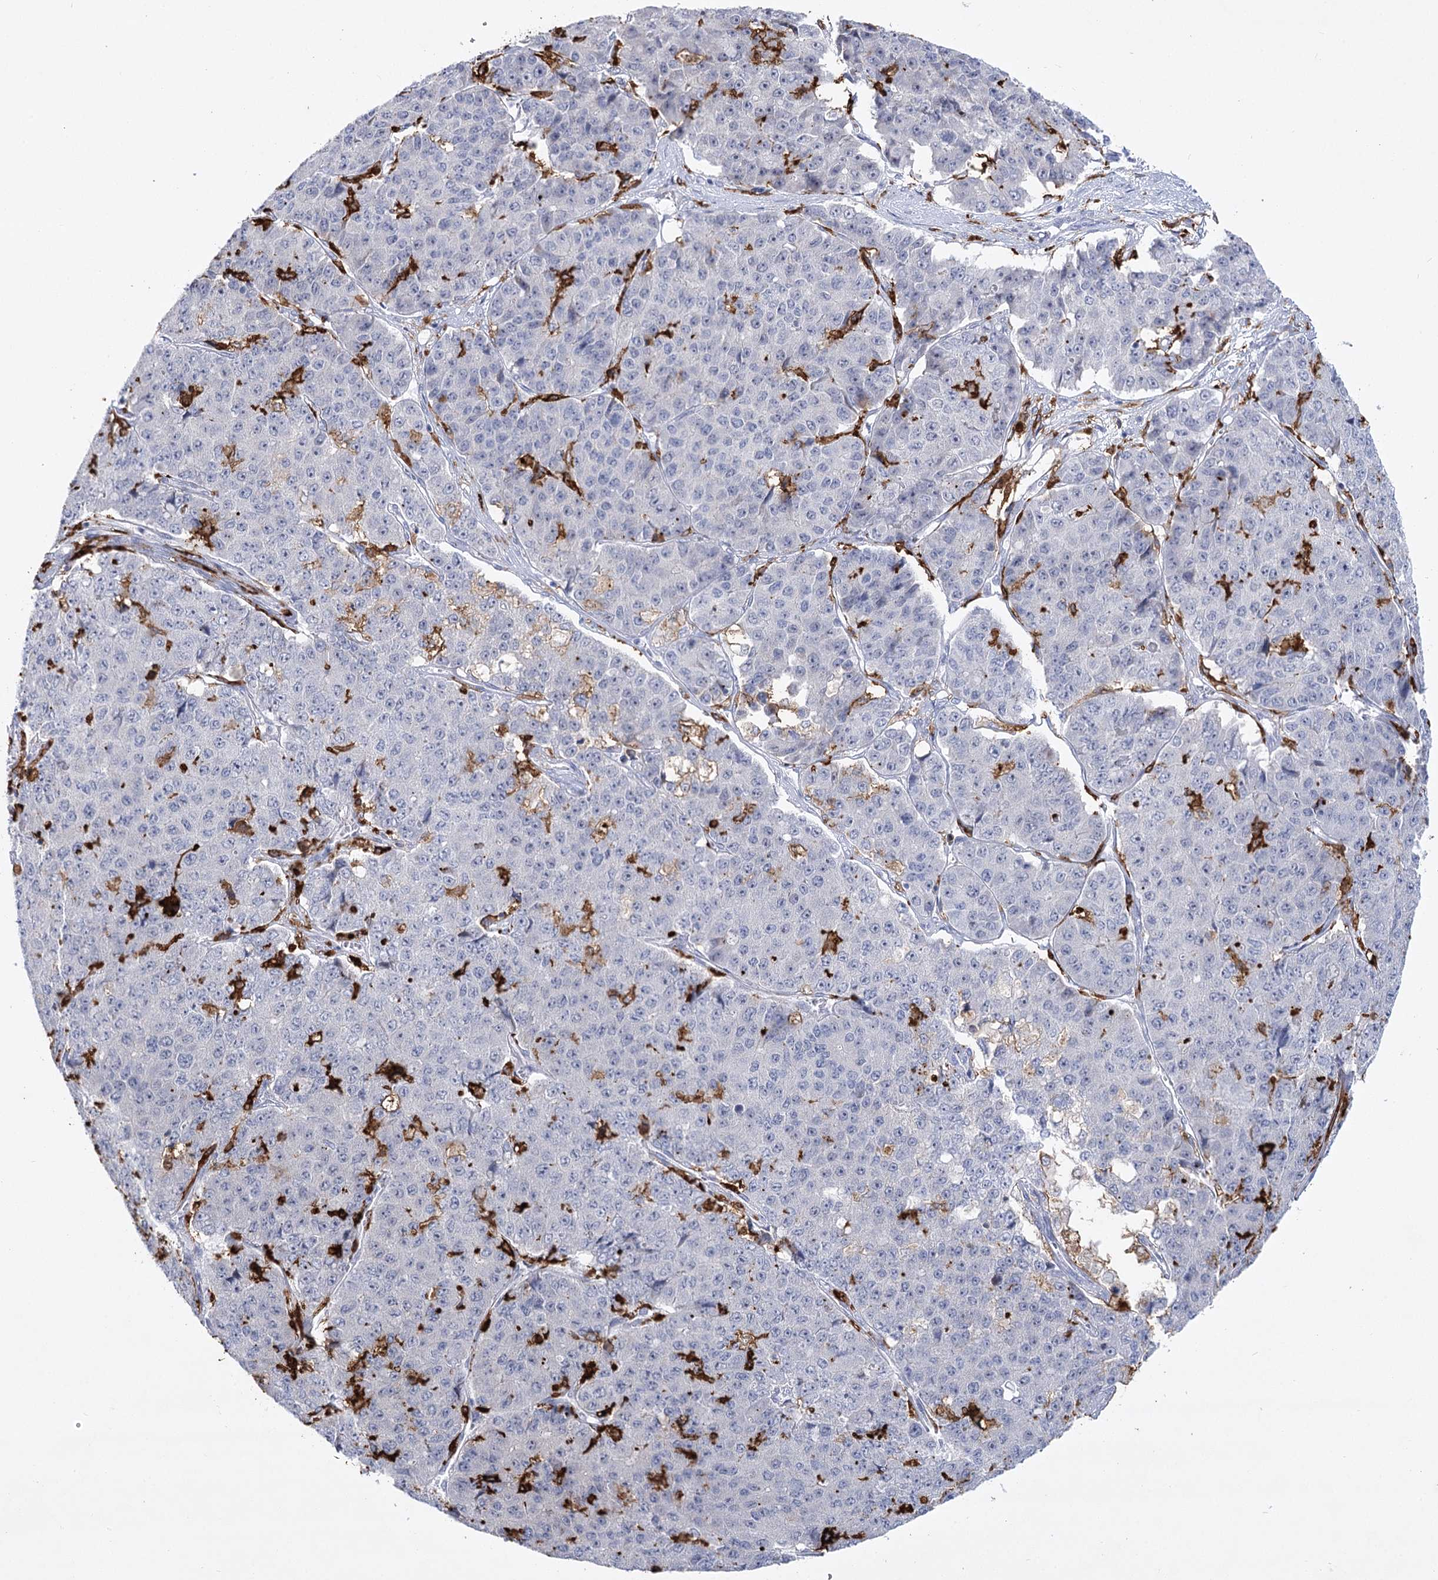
{"staining": {"intensity": "negative", "quantity": "none", "location": "none"}, "tissue": "pancreatic cancer", "cell_type": "Tumor cells", "image_type": "cancer", "snomed": [{"axis": "morphology", "description": "Adenocarcinoma, NOS"}, {"axis": "topography", "description": "Pancreas"}], "caption": "This photomicrograph is of pancreatic cancer stained with immunohistochemistry to label a protein in brown with the nuclei are counter-stained blue. There is no staining in tumor cells. The staining is performed using DAB brown chromogen with nuclei counter-stained in using hematoxylin.", "gene": "PIWIL4", "patient": {"sex": "male", "age": 50}}